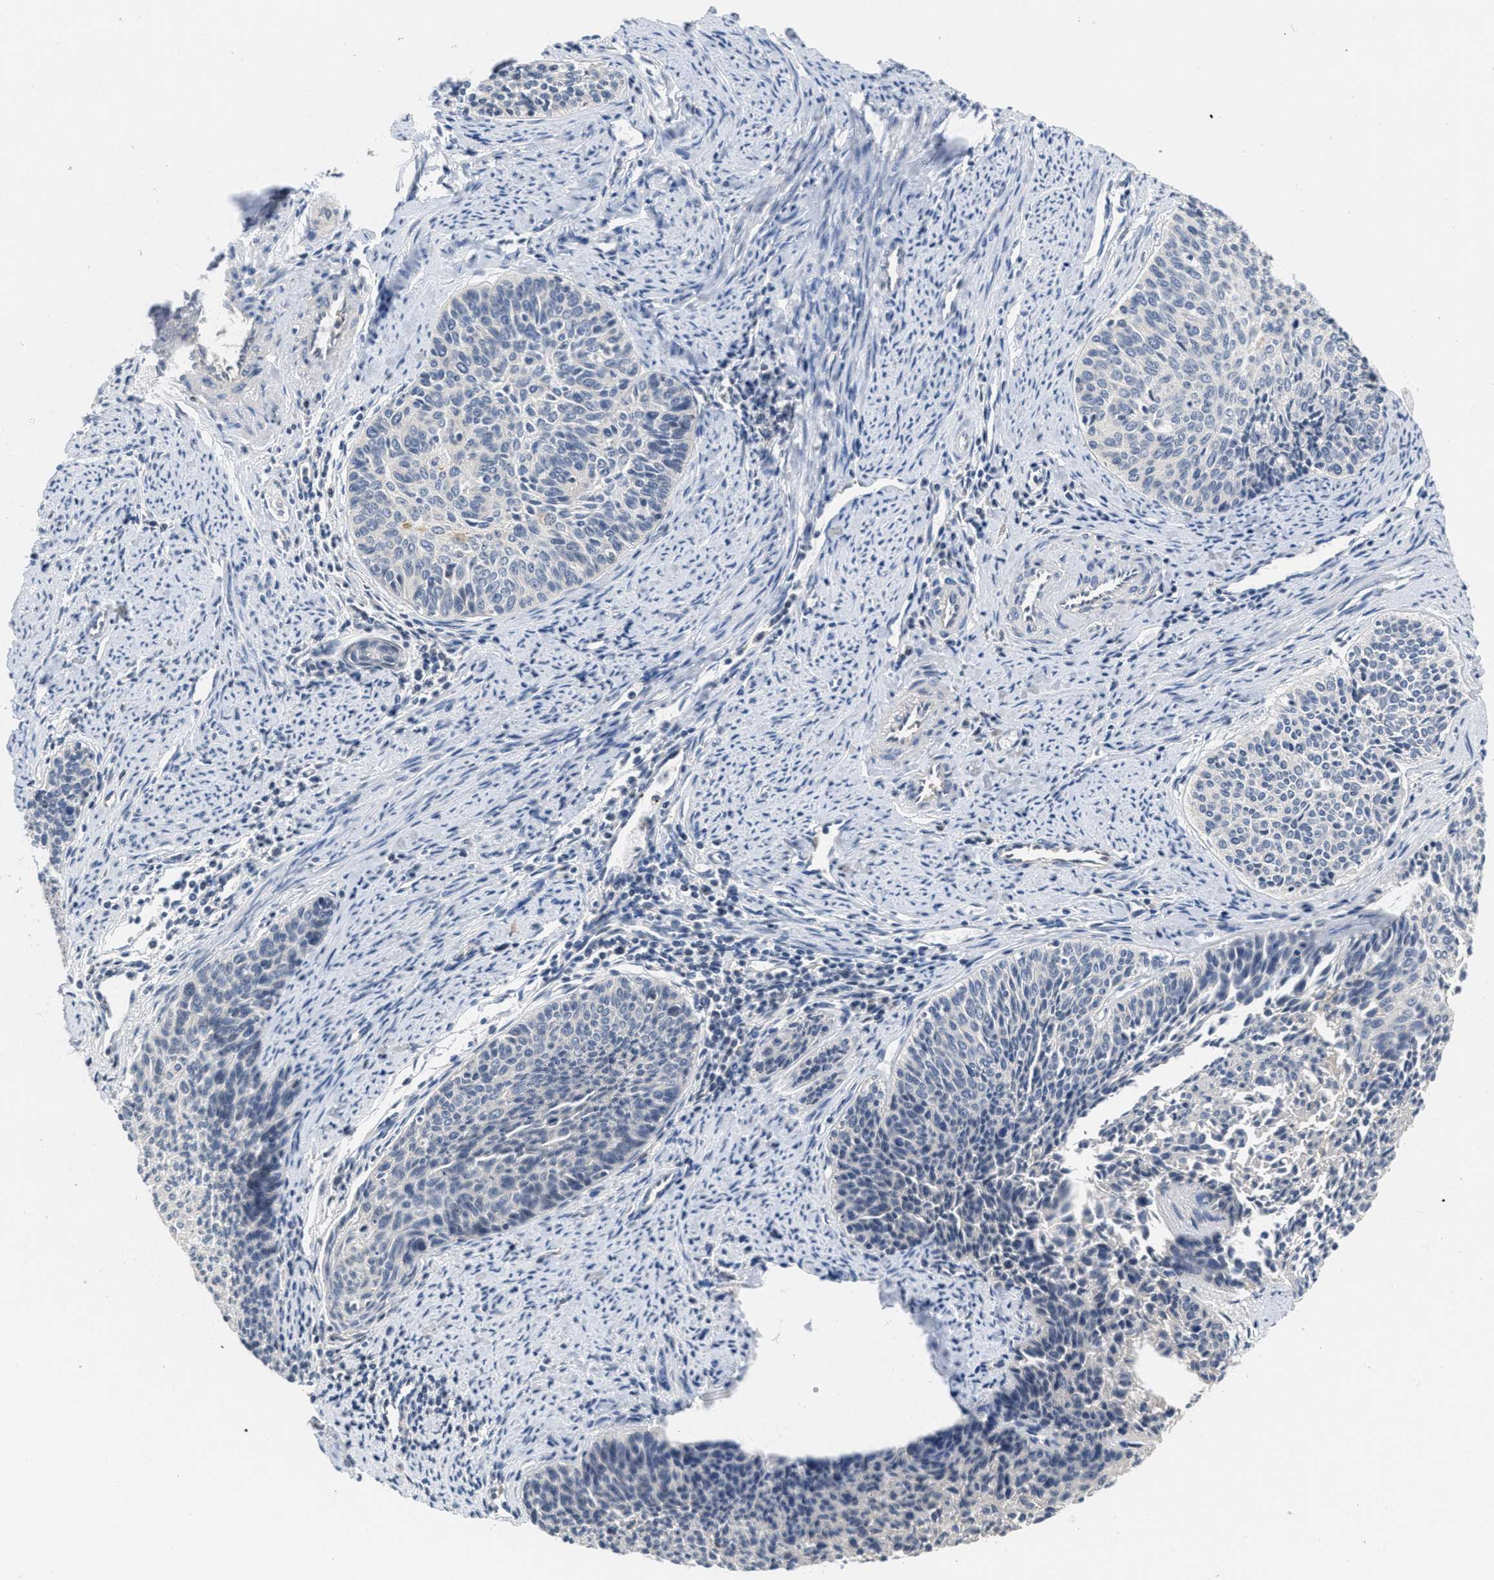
{"staining": {"intensity": "negative", "quantity": "none", "location": "none"}, "tissue": "cervical cancer", "cell_type": "Tumor cells", "image_type": "cancer", "snomed": [{"axis": "morphology", "description": "Squamous cell carcinoma, NOS"}, {"axis": "topography", "description": "Cervix"}], "caption": "Micrograph shows no protein staining in tumor cells of cervical cancer tissue.", "gene": "ANGPT1", "patient": {"sex": "female", "age": 55}}